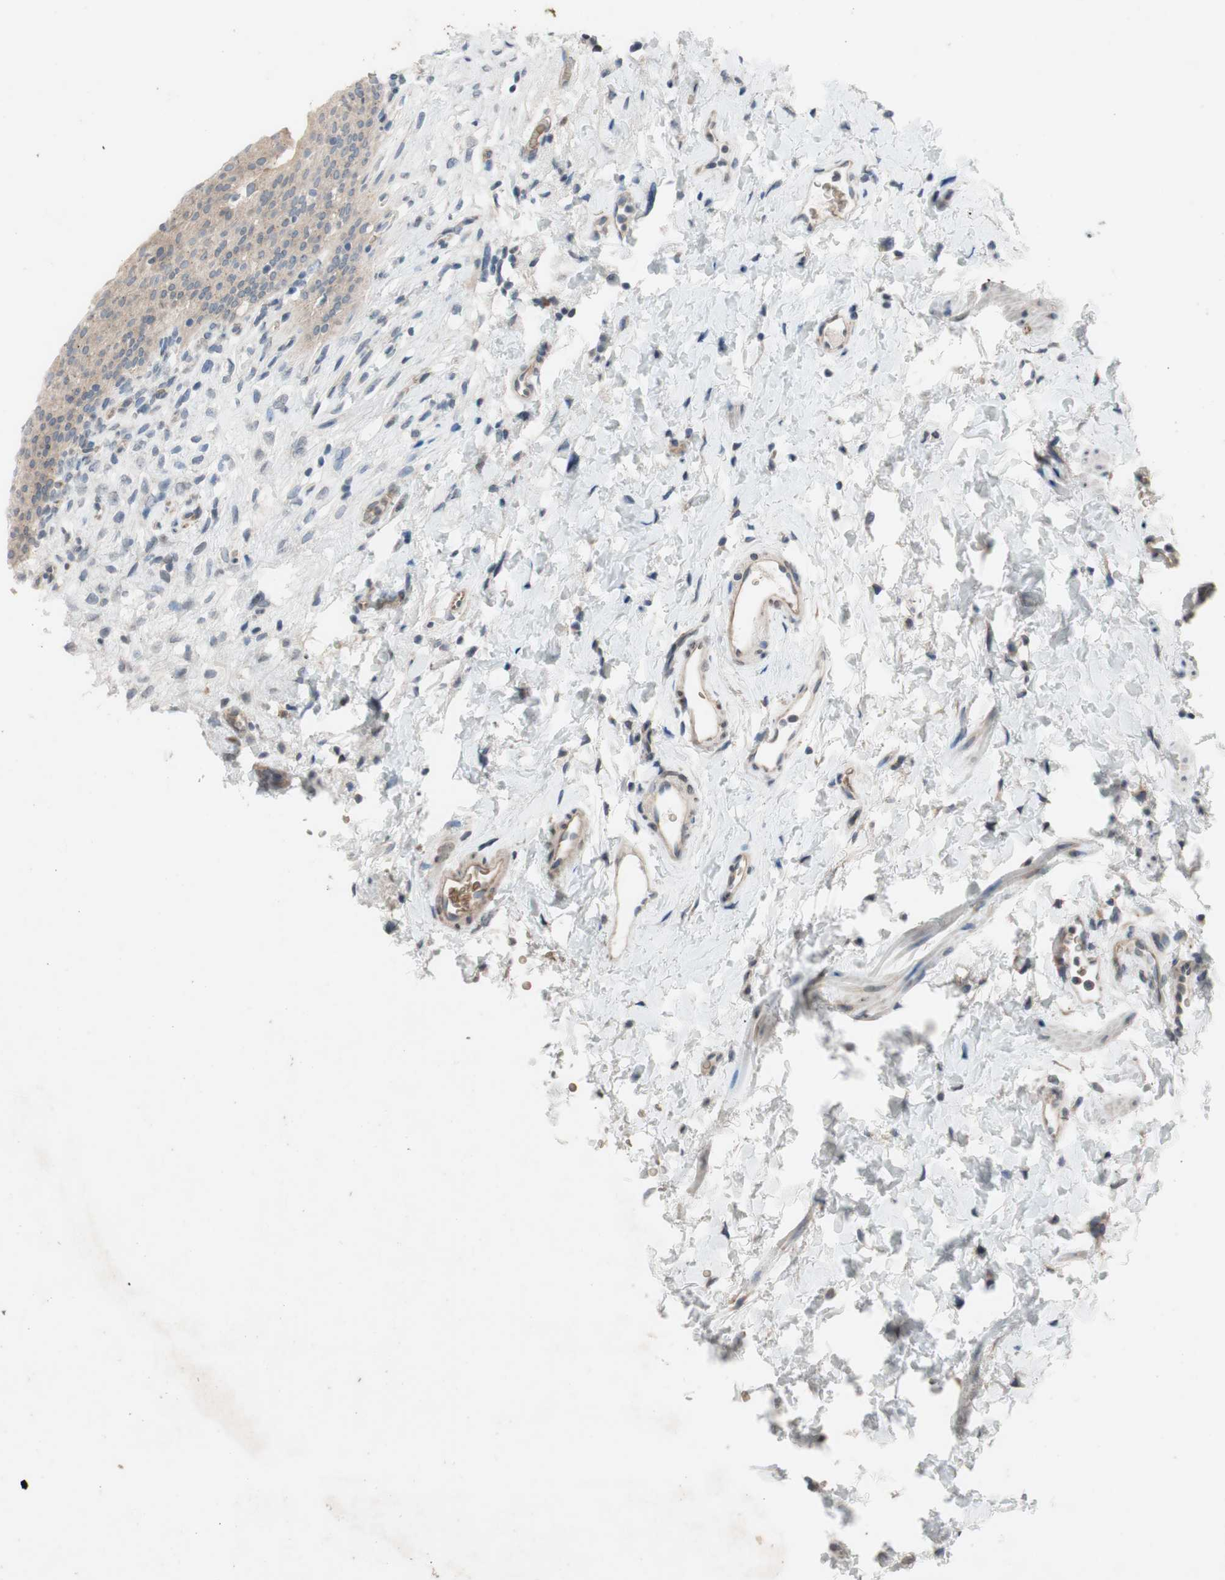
{"staining": {"intensity": "weak", "quantity": ">75%", "location": "cytoplasmic/membranous"}, "tissue": "urinary bladder", "cell_type": "Urothelial cells", "image_type": "normal", "snomed": [{"axis": "morphology", "description": "Normal tissue, NOS"}, {"axis": "topography", "description": "Urinary bladder"}], "caption": "Immunohistochemistry histopathology image of normal urinary bladder stained for a protein (brown), which exhibits low levels of weak cytoplasmic/membranous expression in approximately >75% of urothelial cells.", "gene": "ADD2", "patient": {"sex": "female", "age": 79}}